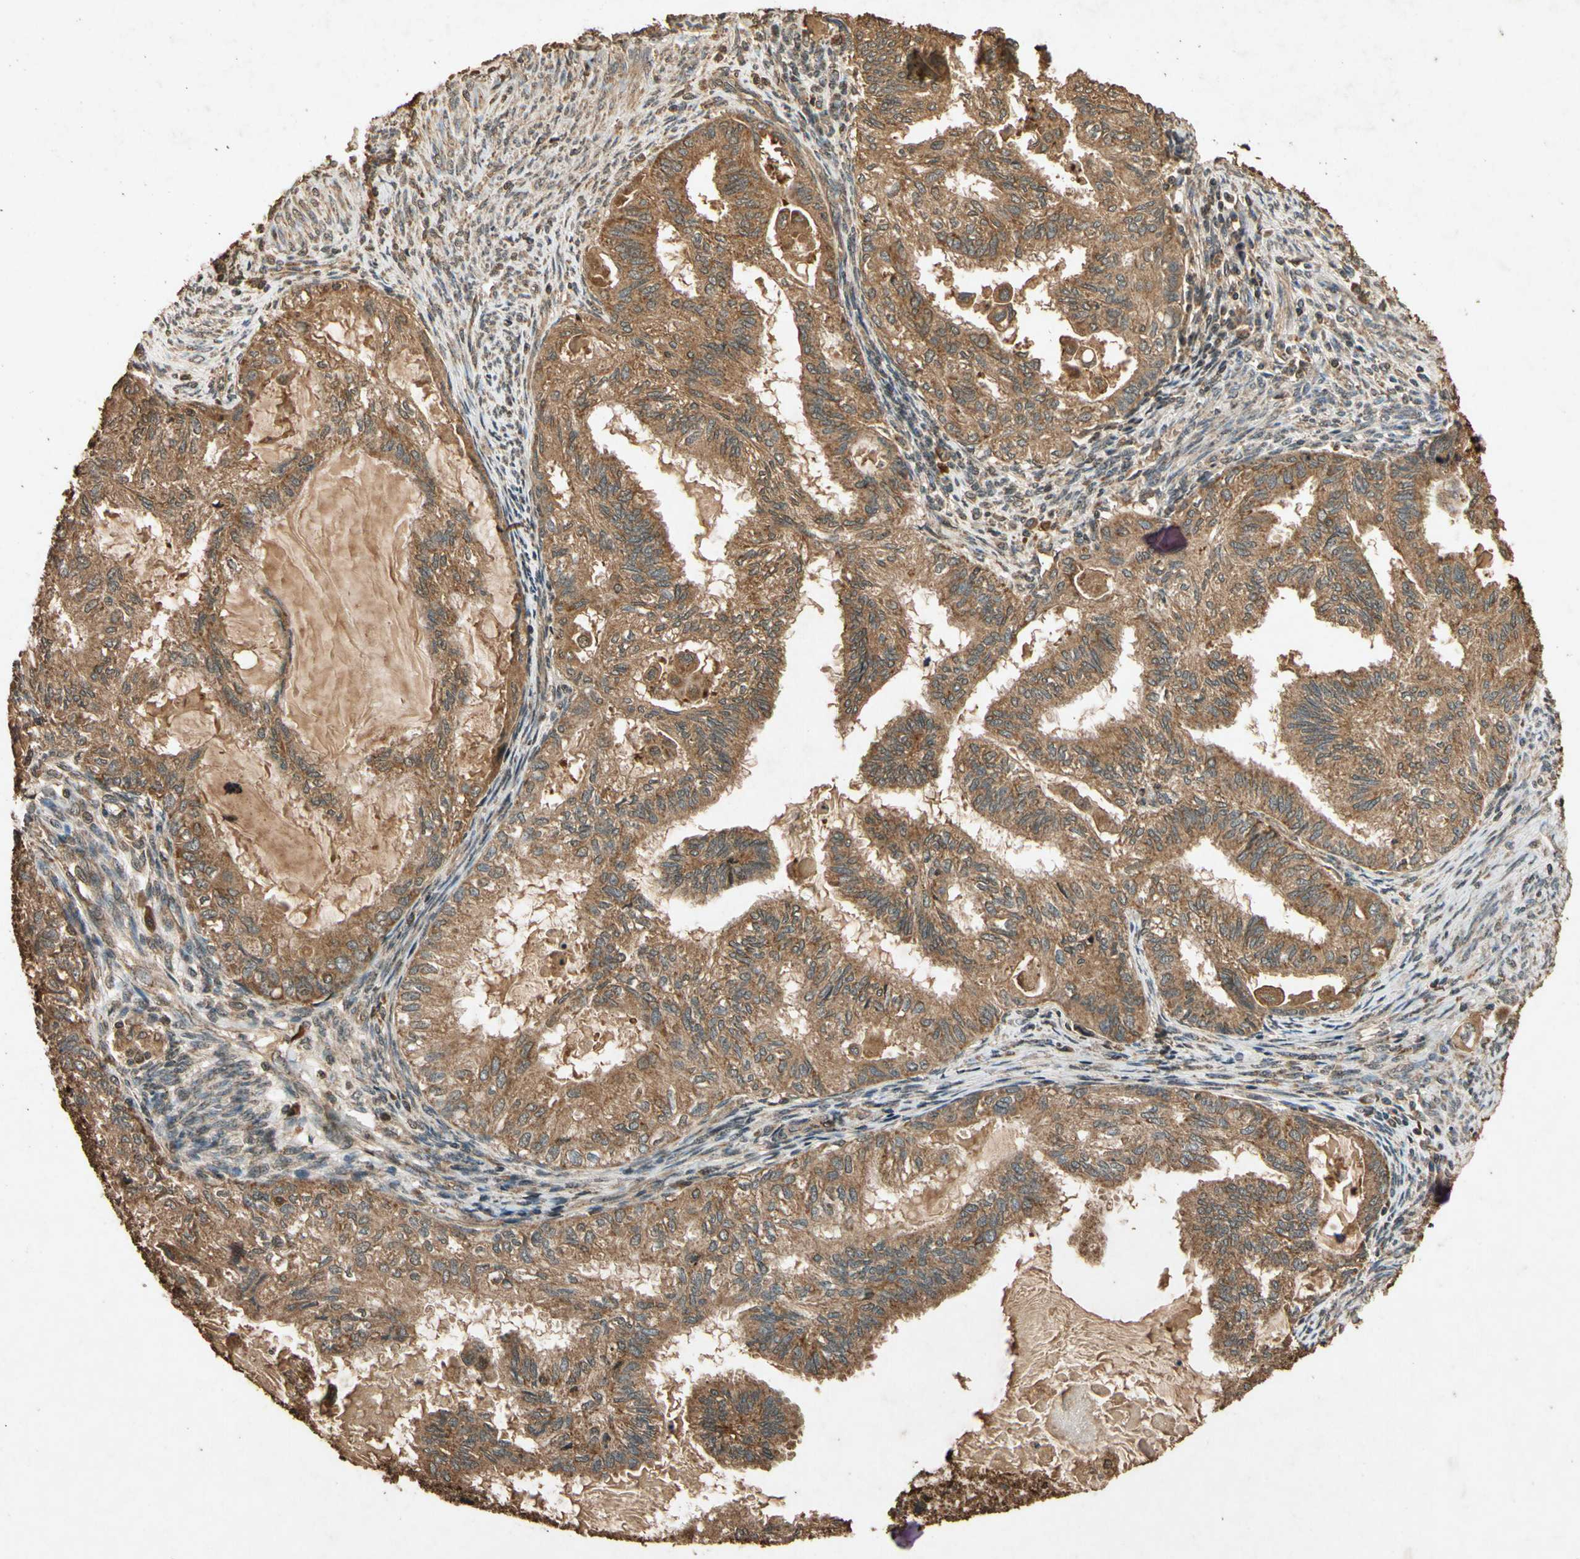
{"staining": {"intensity": "moderate", "quantity": ">75%", "location": "cytoplasmic/membranous"}, "tissue": "cervical cancer", "cell_type": "Tumor cells", "image_type": "cancer", "snomed": [{"axis": "morphology", "description": "Normal tissue, NOS"}, {"axis": "morphology", "description": "Adenocarcinoma, NOS"}, {"axis": "topography", "description": "Cervix"}, {"axis": "topography", "description": "Endometrium"}], "caption": "Immunohistochemical staining of cervical cancer (adenocarcinoma) demonstrates moderate cytoplasmic/membranous protein positivity in approximately >75% of tumor cells. (DAB = brown stain, brightfield microscopy at high magnification).", "gene": "TXN2", "patient": {"sex": "female", "age": 86}}